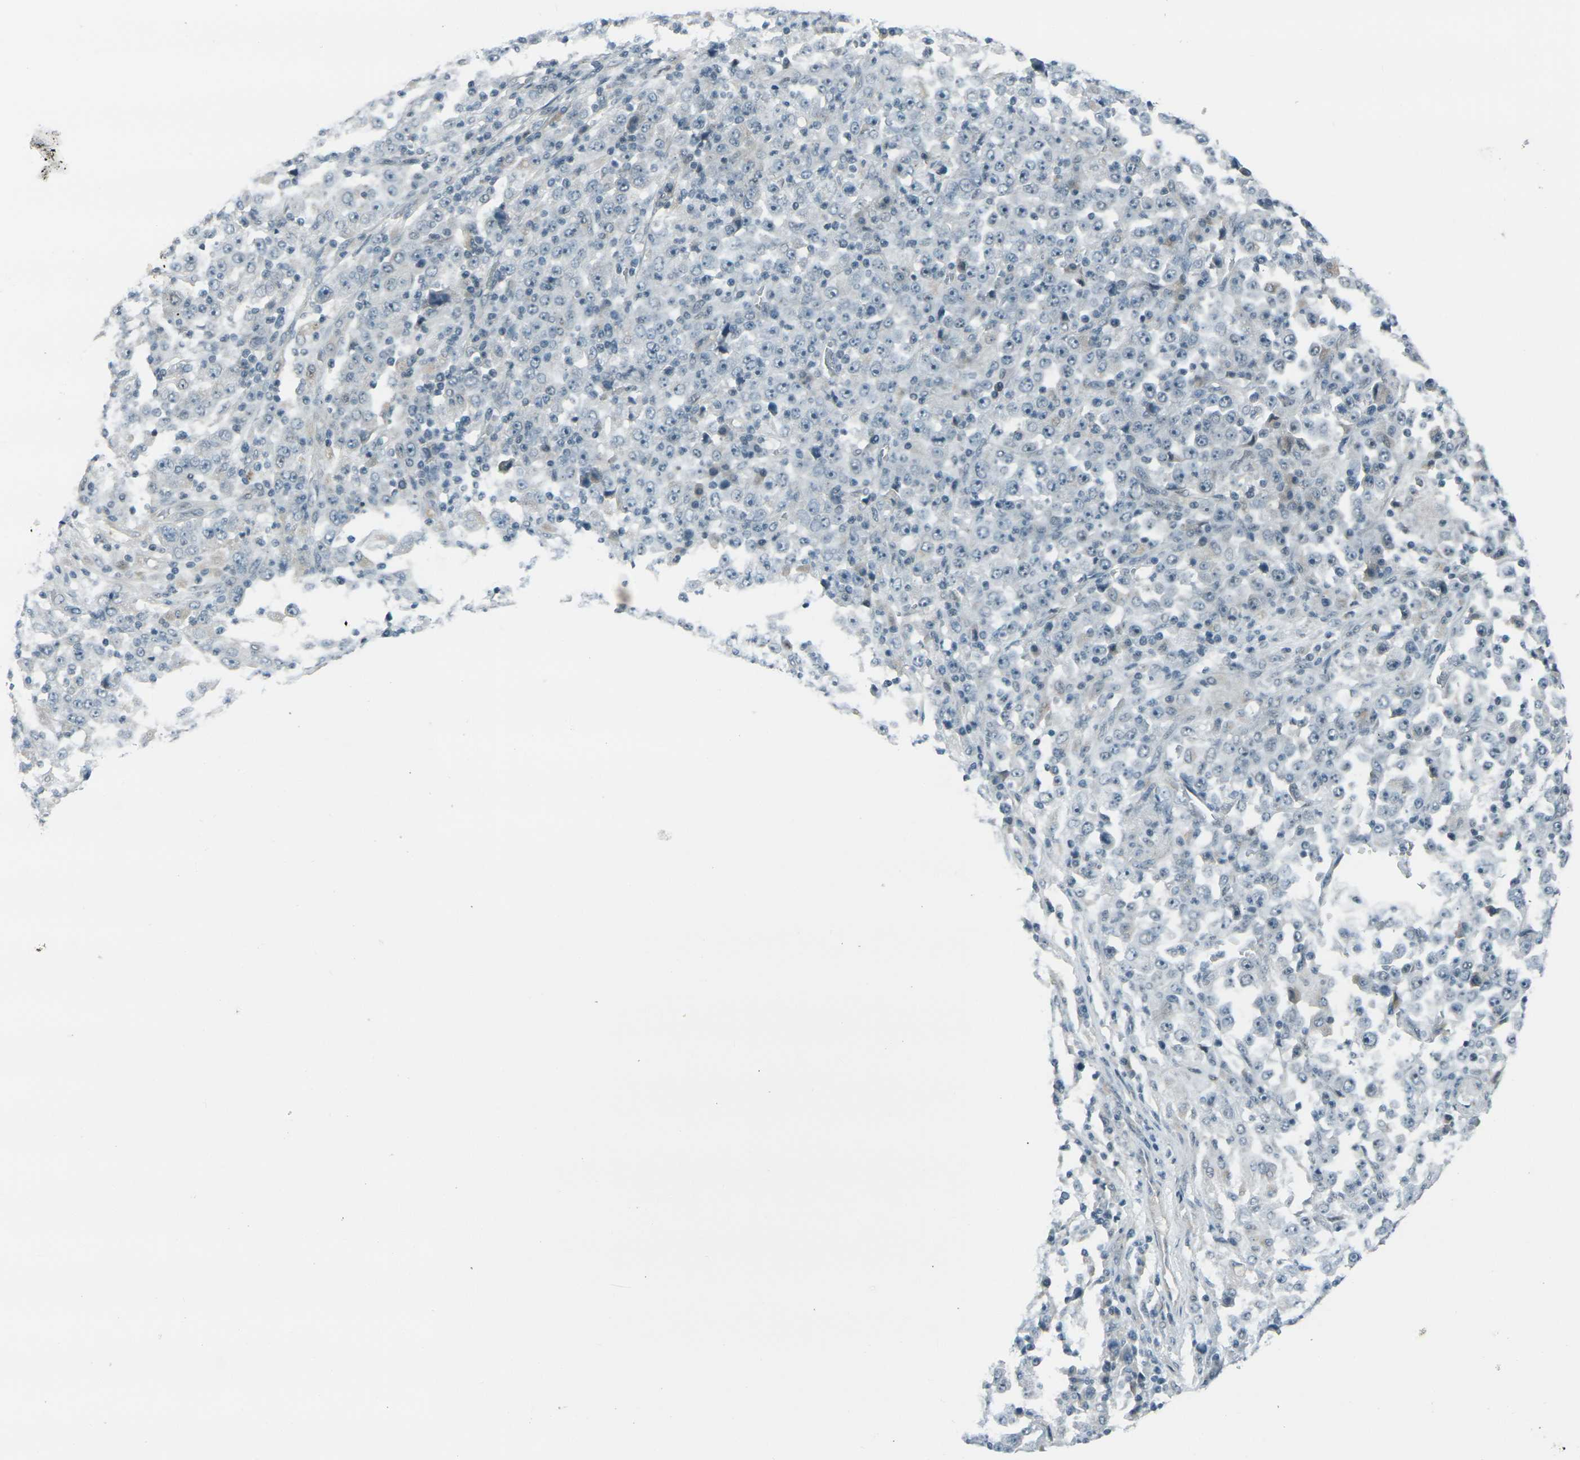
{"staining": {"intensity": "negative", "quantity": "none", "location": "none"}, "tissue": "stomach cancer", "cell_type": "Tumor cells", "image_type": "cancer", "snomed": [{"axis": "morphology", "description": "Normal tissue, NOS"}, {"axis": "morphology", "description": "Adenocarcinoma, NOS"}, {"axis": "topography", "description": "Stomach, upper"}, {"axis": "topography", "description": "Stomach"}], "caption": "This photomicrograph is of adenocarcinoma (stomach) stained with immunohistochemistry to label a protein in brown with the nuclei are counter-stained blue. There is no expression in tumor cells.", "gene": "GPR19", "patient": {"sex": "male", "age": 59}}